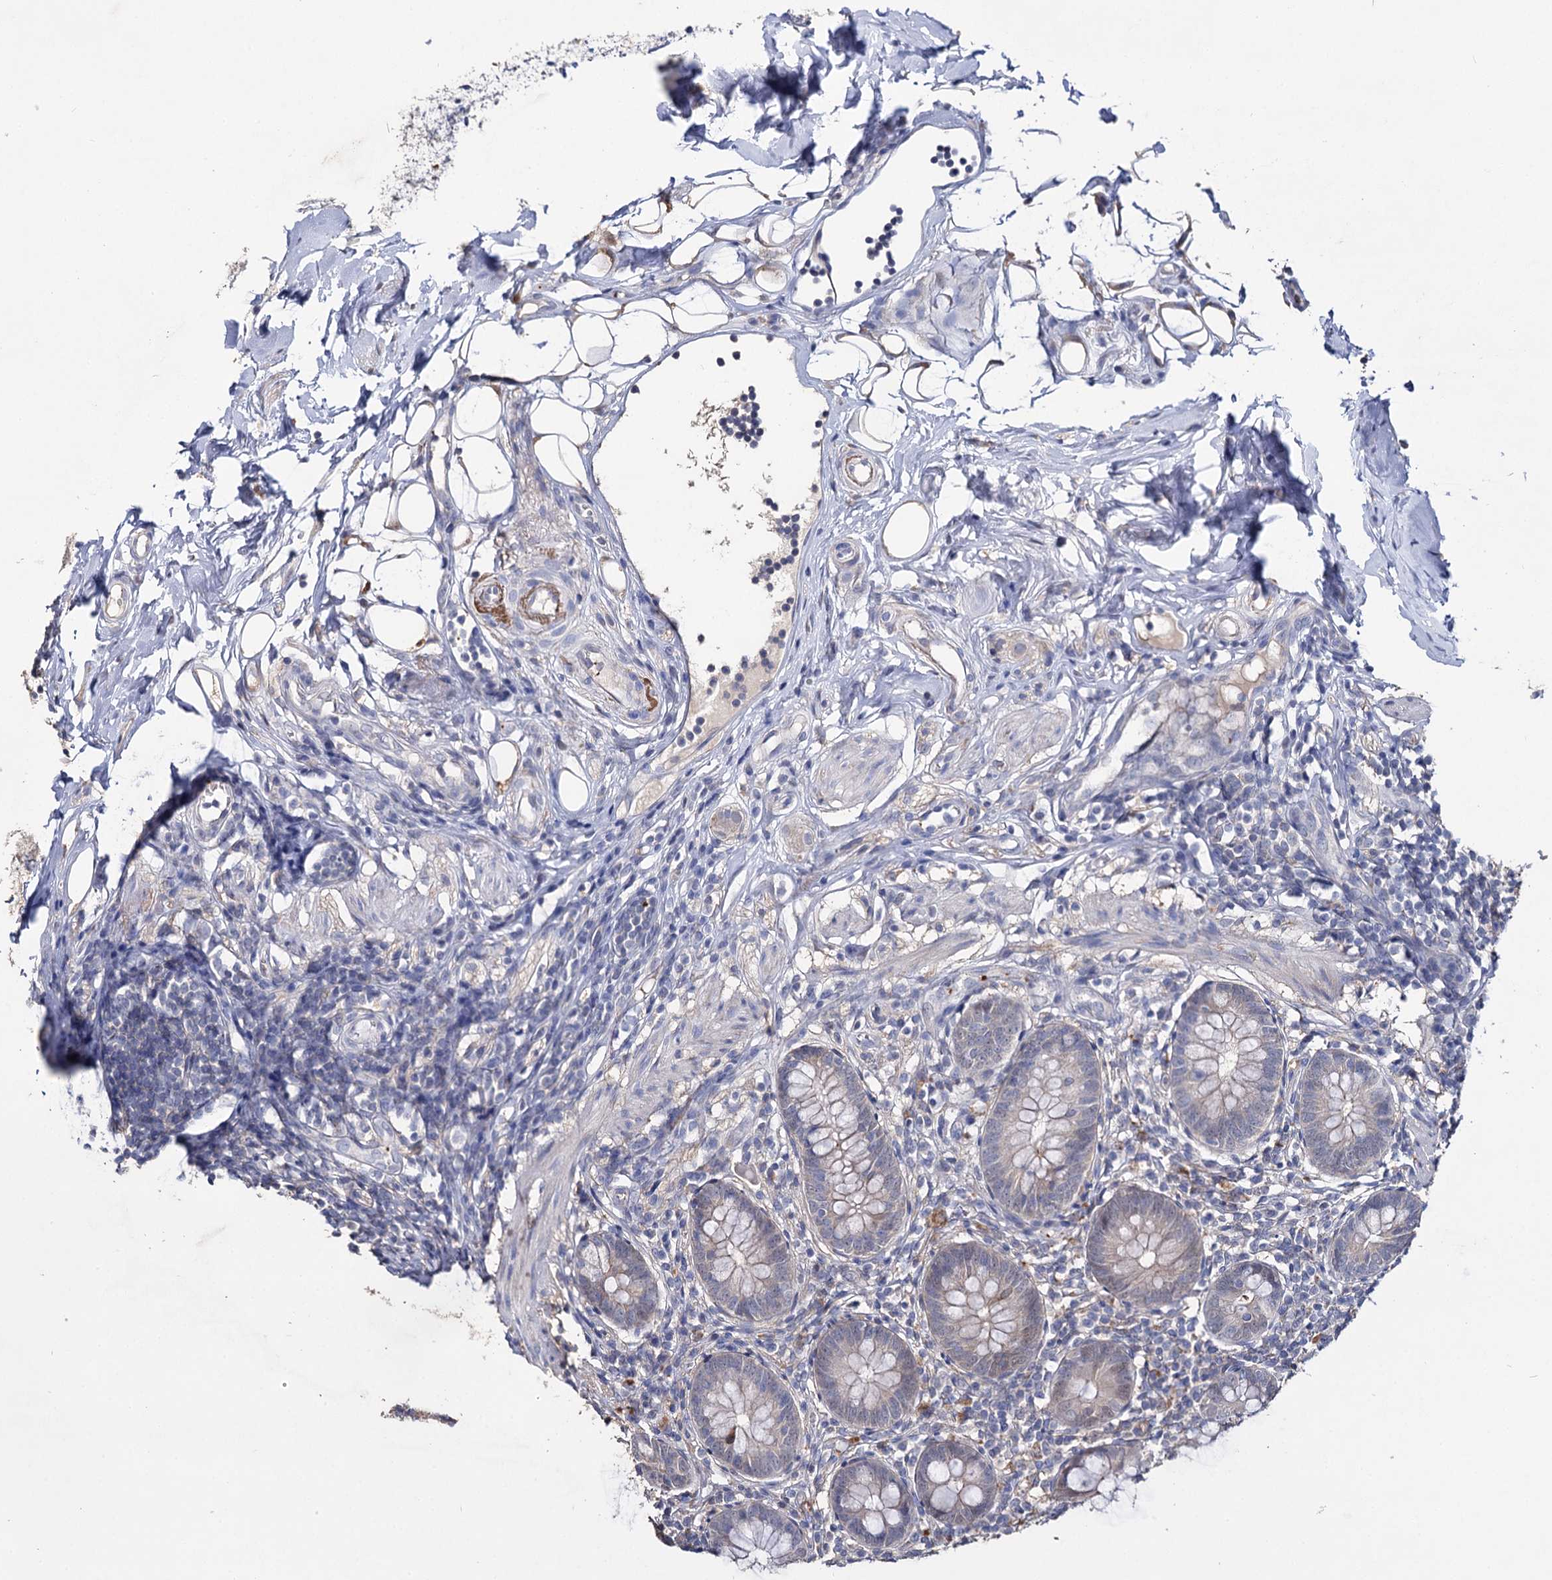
{"staining": {"intensity": "negative", "quantity": "none", "location": "none"}, "tissue": "appendix", "cell_type": "Glandular cells", "image_type": "normal", "snomed": [{"axis": "morphology", "description": "Normal tissue, NOS"}, {"axis": "topography", "description": "Appendix"}], "caption": "IHC of unremarkable appendix reveals no staining in glandular cells. (Brightfield microscopy of DAB (3,3'-diaminobenzidine) IHC at high magnification).", "gene": "DNAH6", "patient": {"sex": "female", "age": 62}}